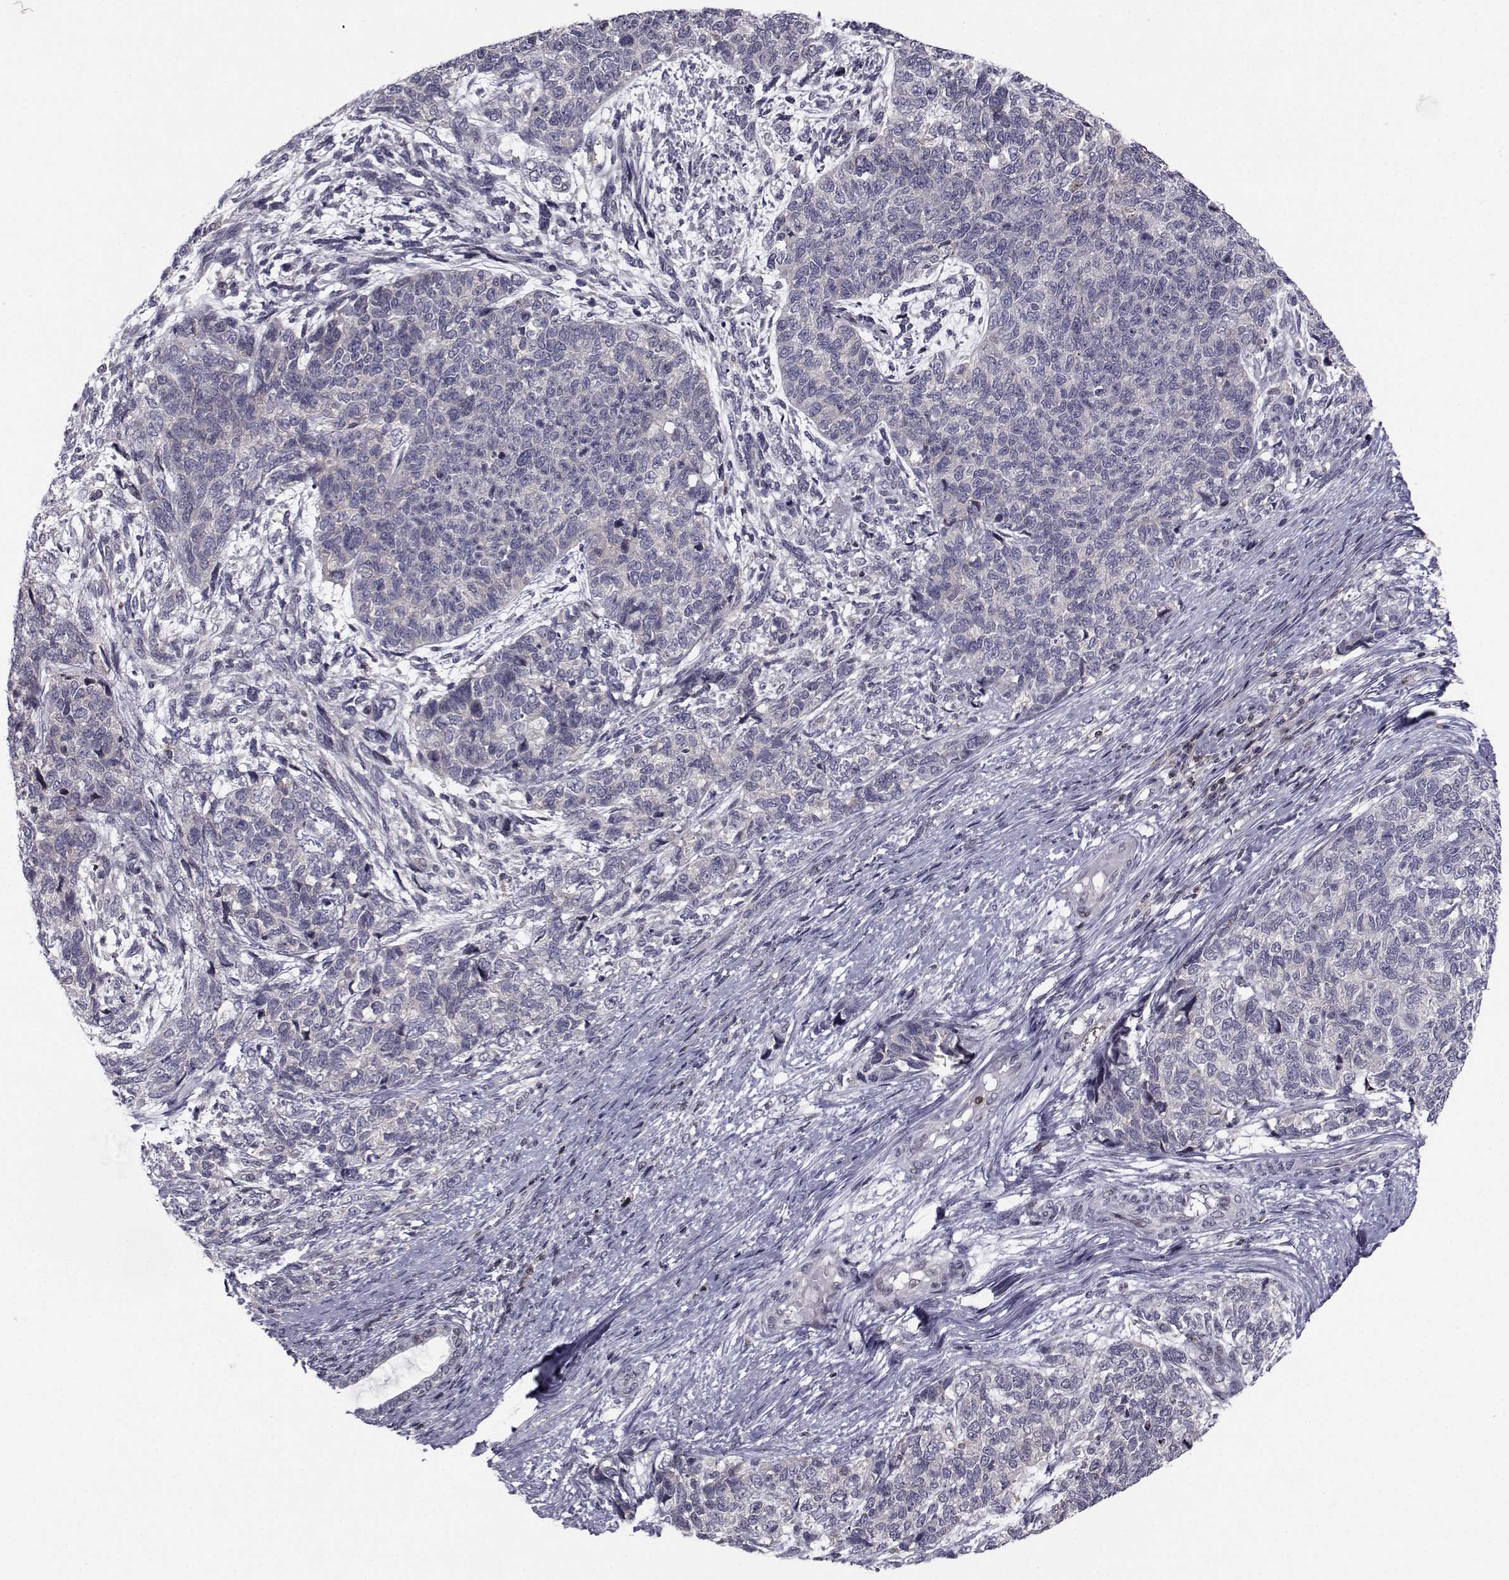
{"staining": {"intensity": "negative", "quantity": "none", "location": "none"}, "tissue": "cervical cancer", "cell_type": "Tumor cells", "image_type": "cancer", "snomed": [{"axis": "morphology", "description": "Squamous cell carcinoma, NOS"}, {"axis": "topography", "description": "Cervix"}], "caption": "The image reveals no staining of tumor cells in cervical cancer (squamous cell carcinoma). The staining is performed using DAB brown chromogen with nuclei counter-stained in using hematoxylin.", "gene": "PCP4L1", "patient": {"sex": "female", "age": 63}}